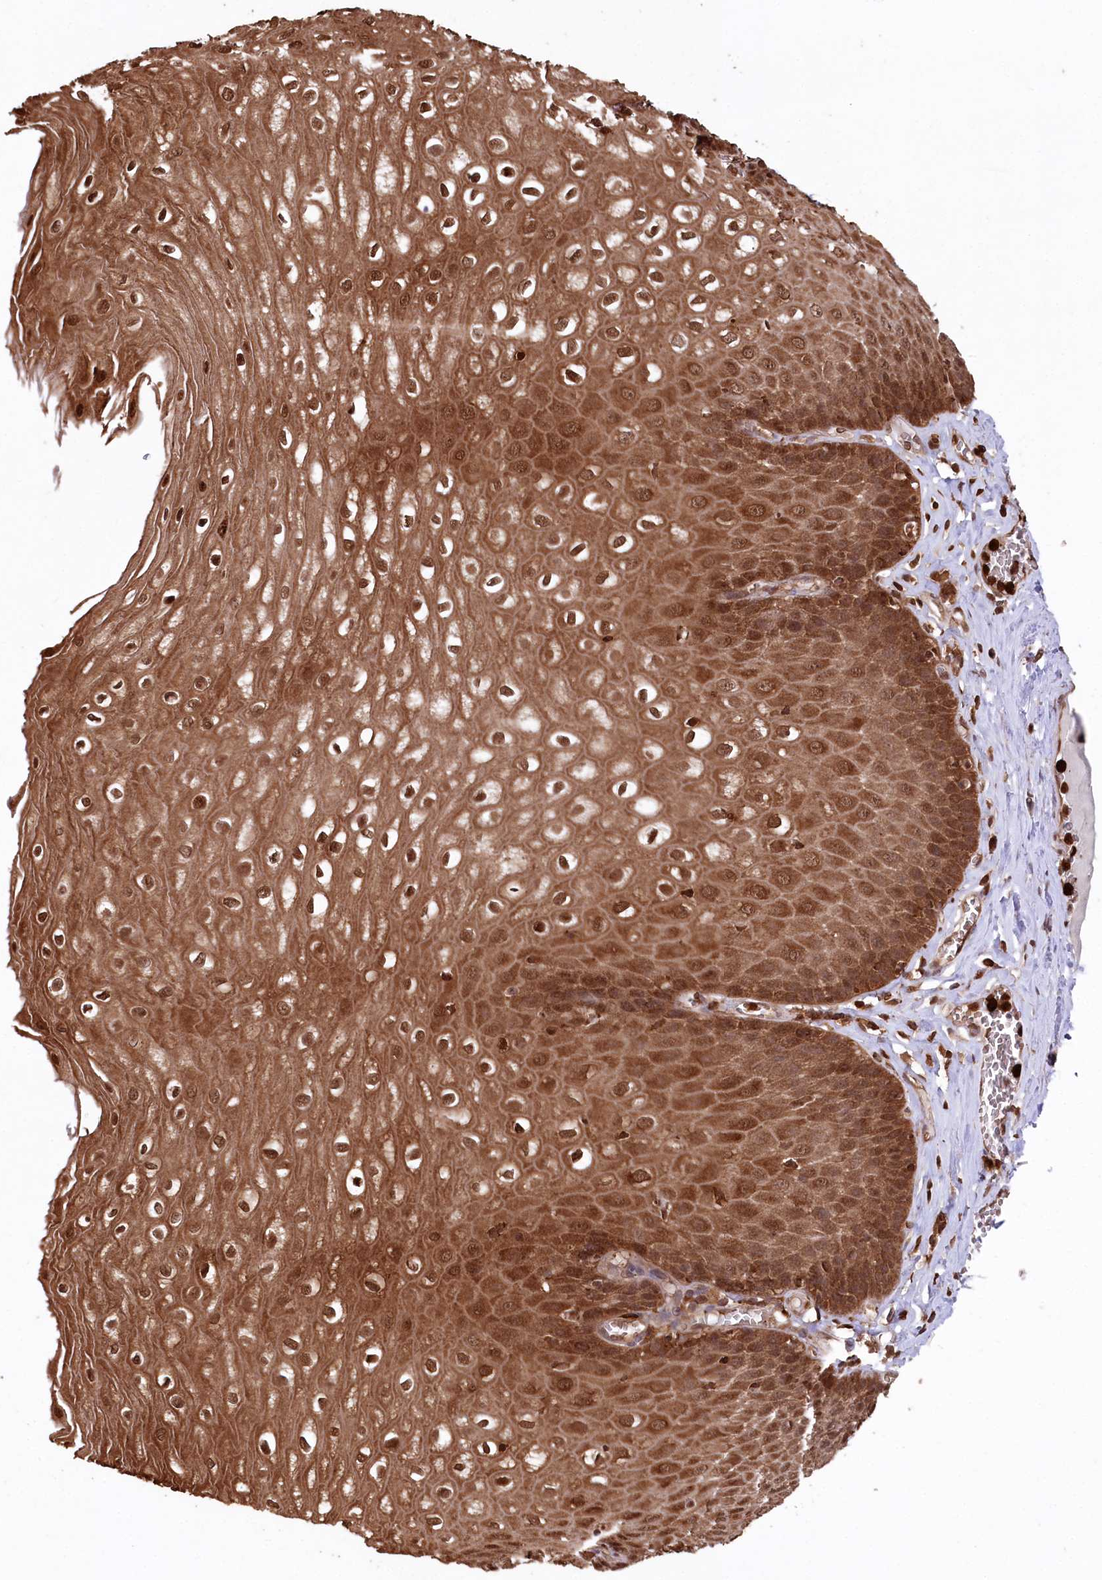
{"staining": {"intensity": "strong", "quantity": ">75%", "location": "cytoplasmic/membranous,nuclear"}, "tissue": "esophagus", "cell_type": "Squamous epithelial cells", "image_type": "normal", "snomed": [{"axis": "morphology", "description": "Normal tissue, NOS"}, {"axis": "topography", "description": "Esophagus"}], "caption": "Immunohistochemistry staining of benign esophagus, which demonstrates high levels of strong cytoplasmic/membranous,nuclear positivity in about >75% of squamous epithelial cells indicating strong cytoplasmic/membranous,nuclear protein expression. The staining was performed using DAB (3,3'-diaminobenzidine) (brown) for protein detection and nuclei were counterstained in hematoxylin (blue).", "gene": "LSG1", "patient": {"sex": "male", "age": 60}}